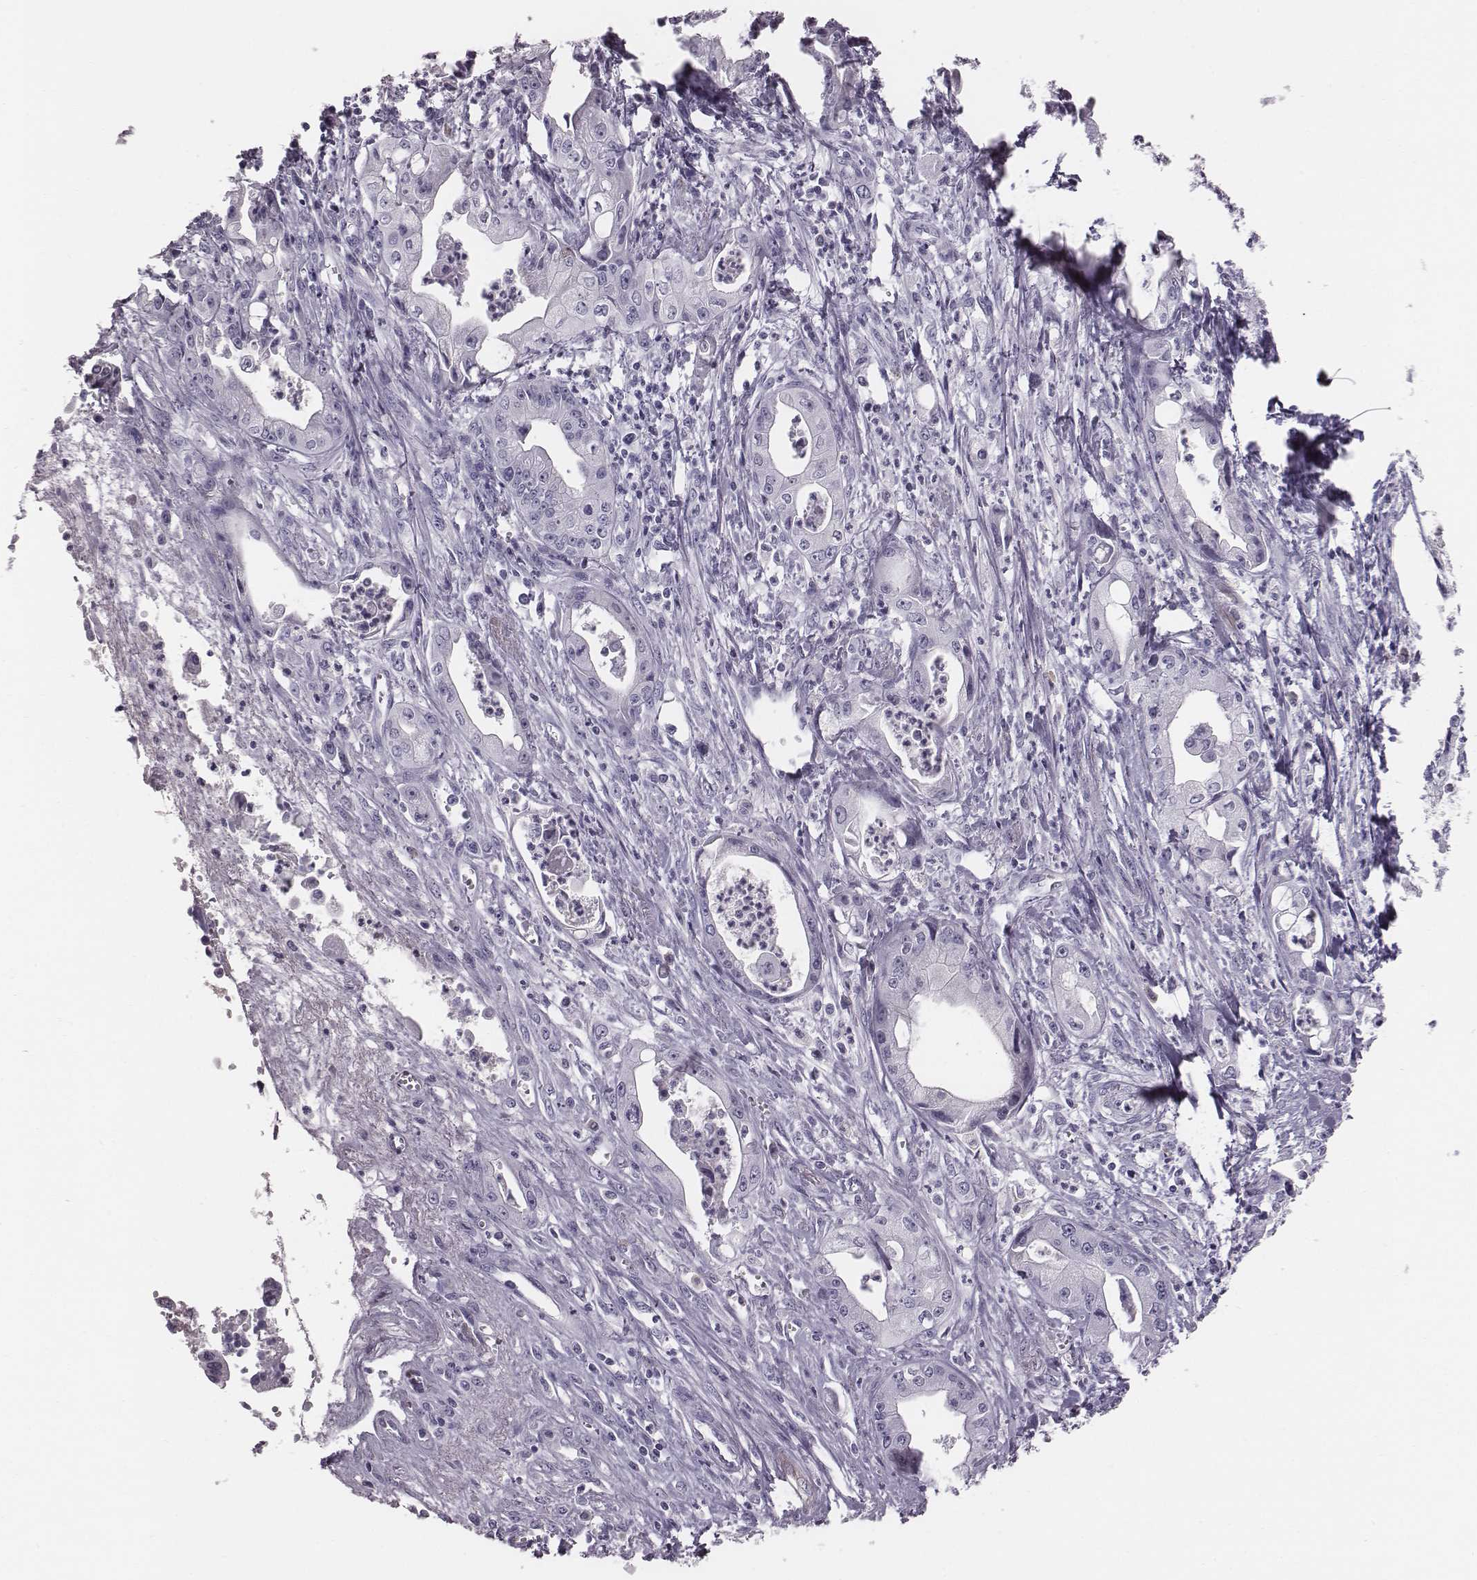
{"staining": {"intensity": "negative", "quantity": "none", "location": "none"}, "tissue": "pancreatic cancer", "cell_type": "Tumor cells", "image_type": "cancer", "snomed": [{"axis": "morphology", "description": "Adenocarcinoma, NOS"}, {"axis": "topography", "description": "Pancreas"}], "caption": "Pancreatic cancer (adenocarcinoma) stained for a protein using immunohistochemistry (IHC) demonstrates no staining tumor cells.", "gene": "CRISP1", "patient": {"sex": "female", "age": 65}}